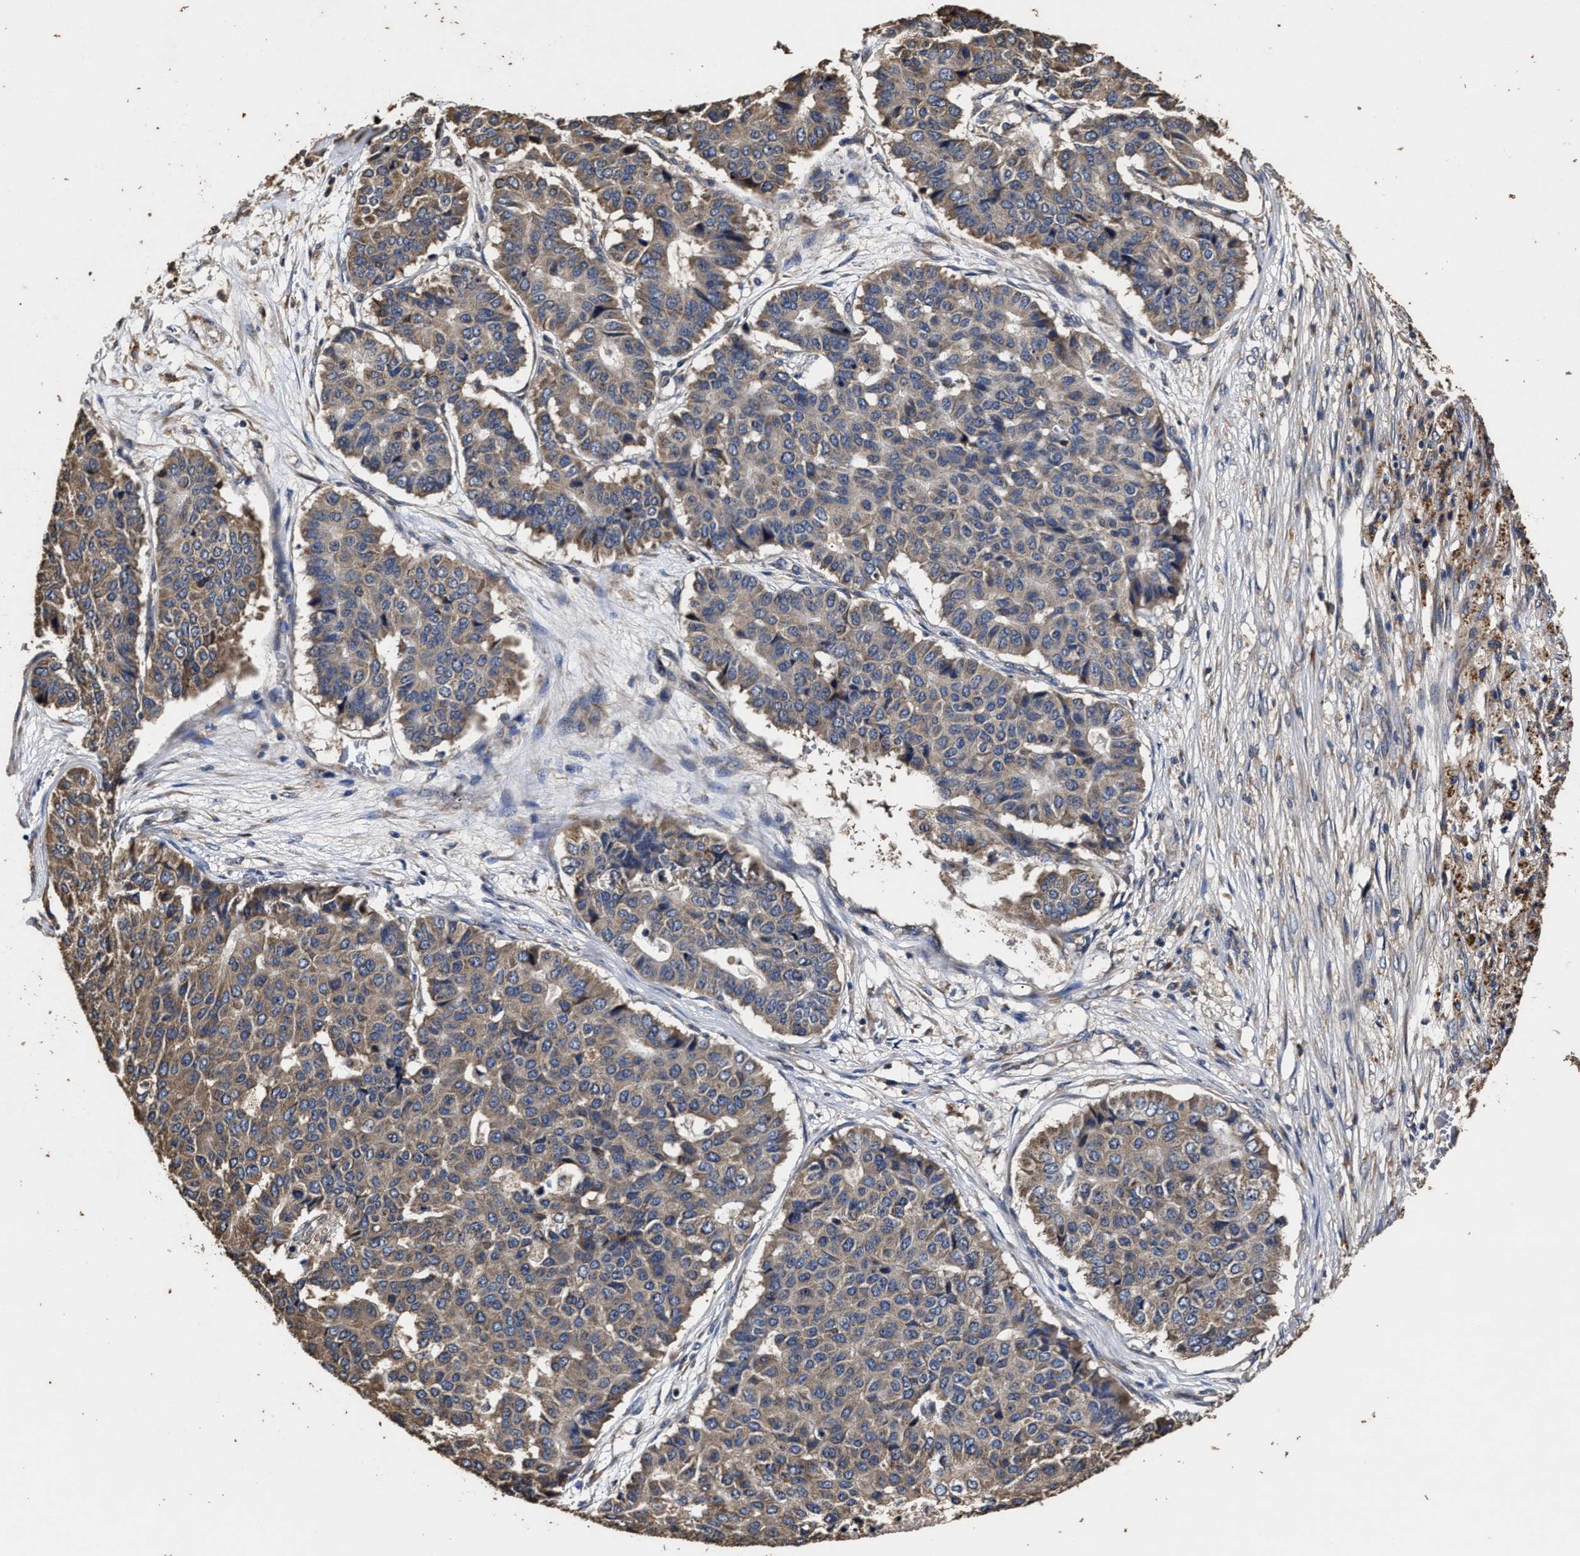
{"staining": {"intensity": "moderate", "quantity": "25%-75%", "location": "cytoplasmic/membranous"}, "tissue": "pancreatic cancer", "cell_type": "Tumor cells", "image_type": "cancer", "snomed": [{"axis": "morphology", "description": "Adenocarcinoma, NOS"}, {"axis": "topography", "description": "Pancreas"}], "caption": "Protein expression by immunohistochemistry exhibits moderate cytoplasmic/membranous positivity in approximately 25%-75% of tumor cells in pancreatic cancer.", "gene": "PPM1K", "patient": {"sex": "male", "age": 50}}